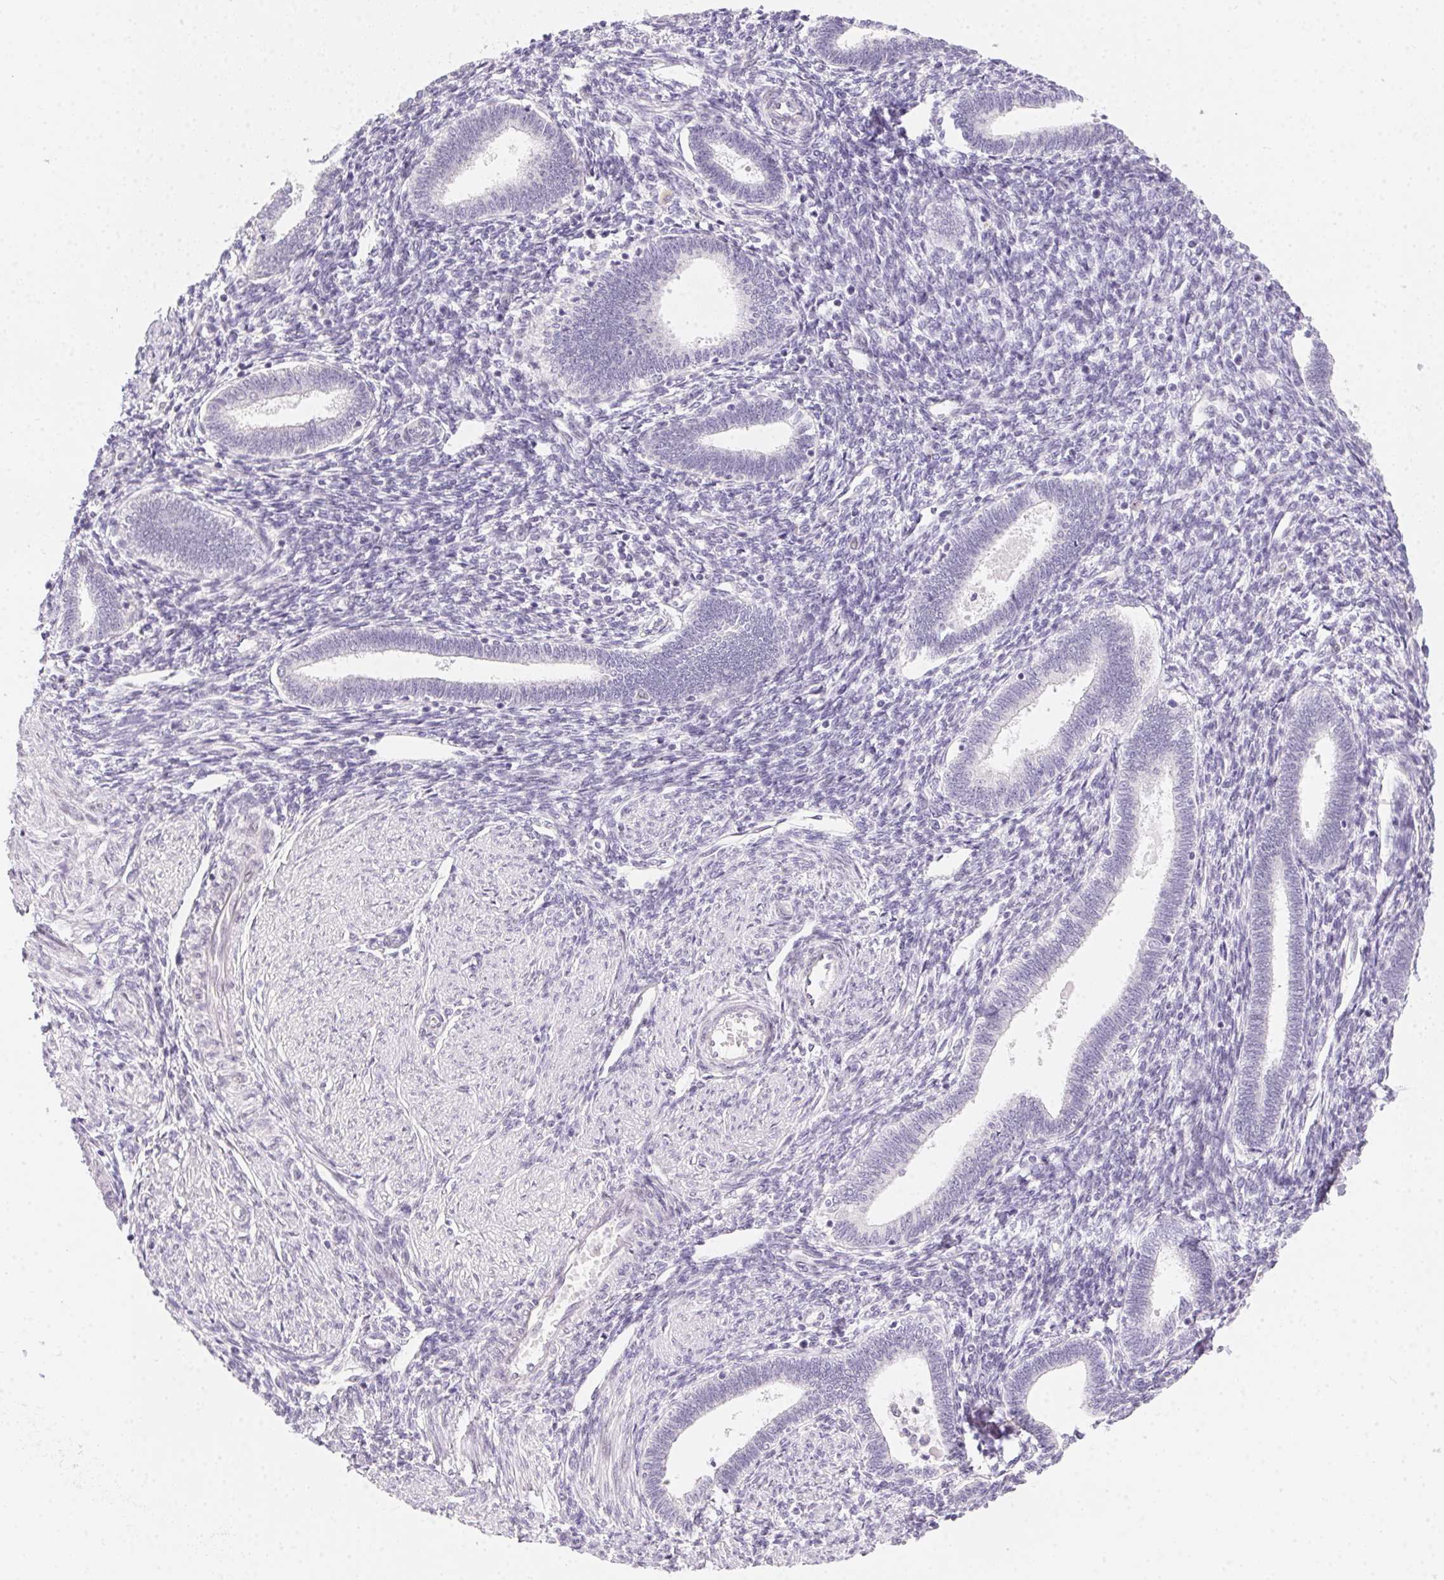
{"staining": {"intensity": "negative", "quantity": "none", "location": "none"}, "tissue": "endometrium", "cell_type": "Cells in endometrial stroma", "image_type": "normal", "snomed": [{"axis": "morphology", "description": "Normal tissue, NOS"}, {"axis": "topography", "description": "Endometrium"}], "caption": "IHC image of benign human endometrium stained for a protein (brown), which exhibits no positivity in cells in endometrial stroma.", "gene": "MORC1", "patient": {"sex": "female", "age": 42}}